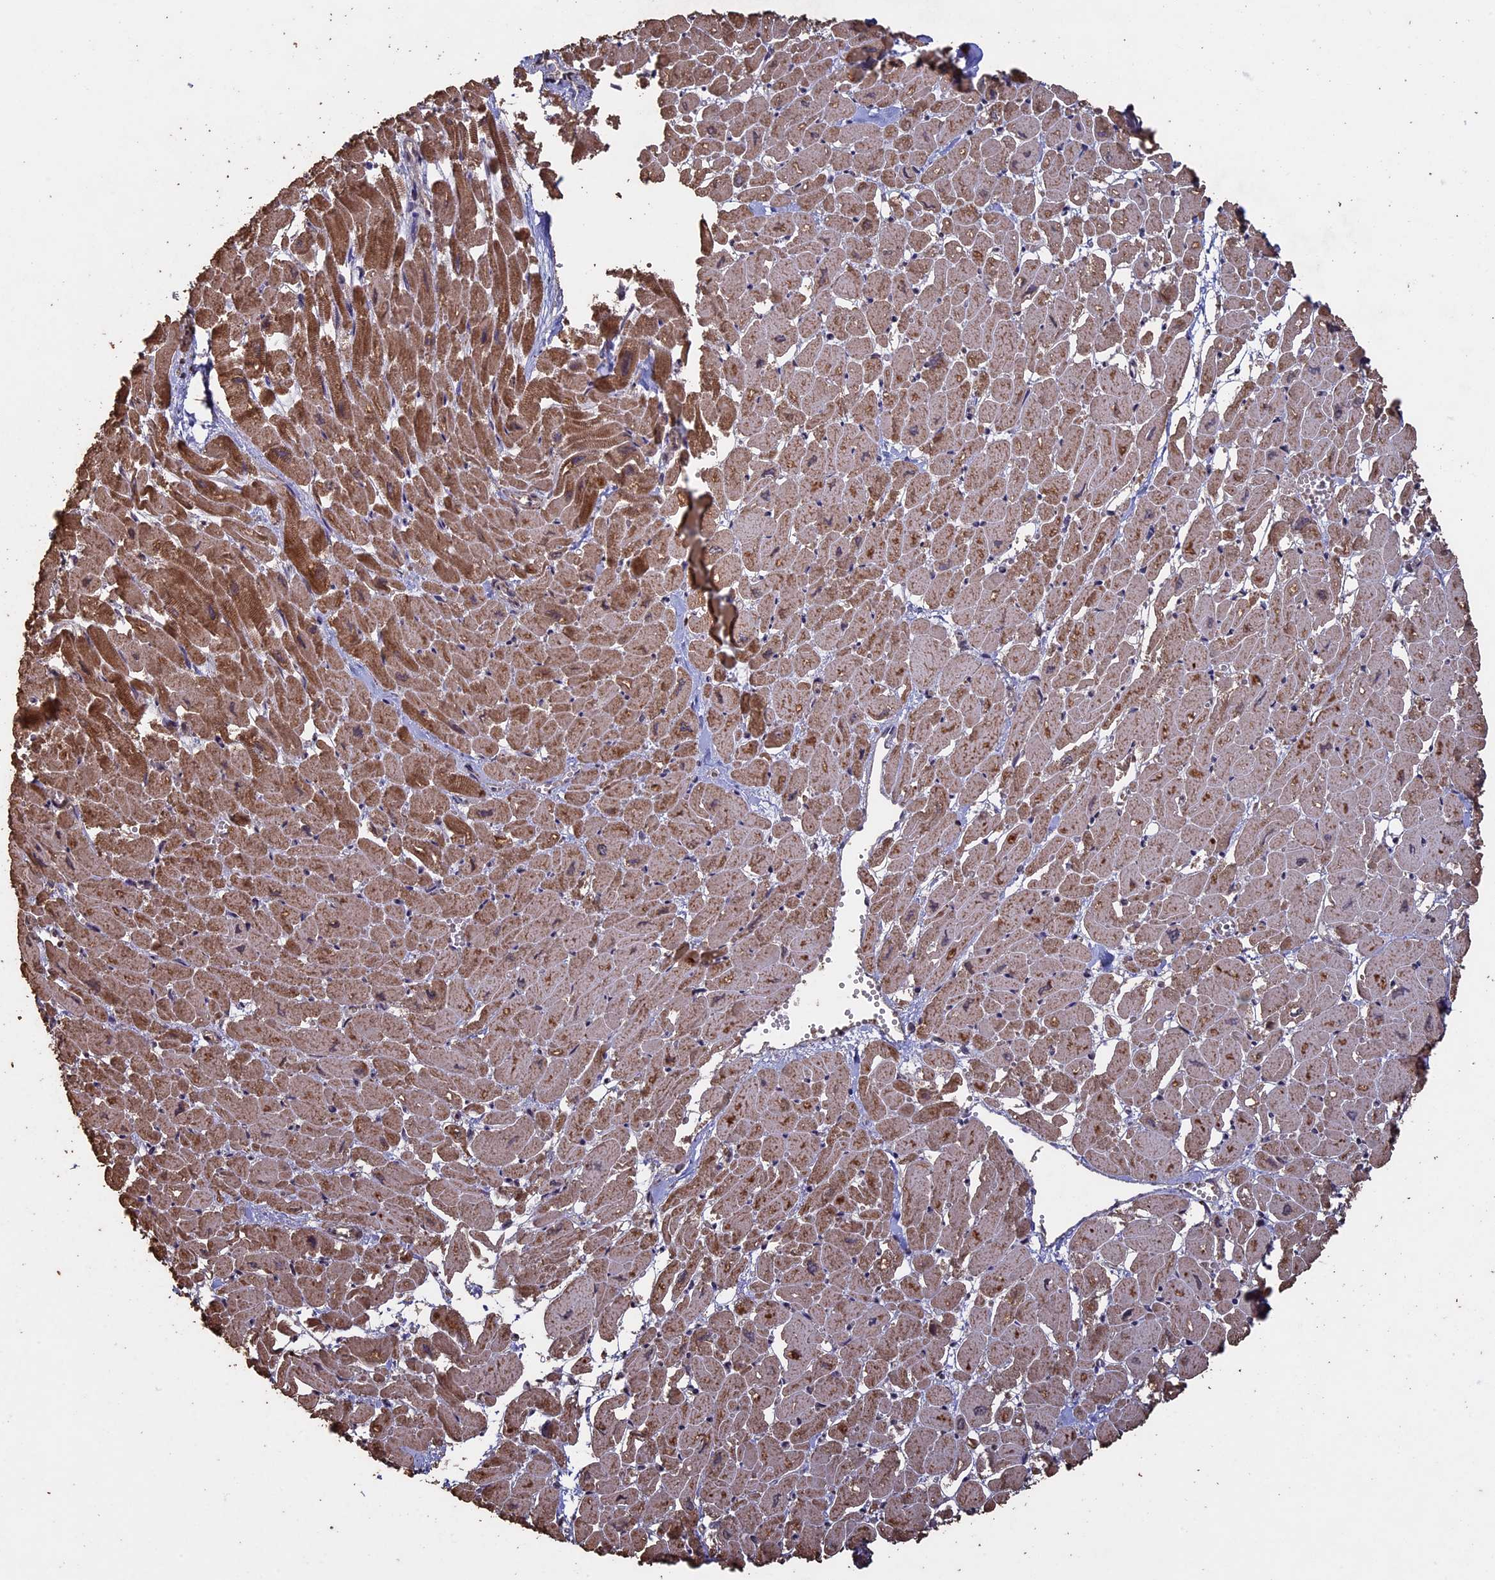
{"staining": {"intensity": "moderate", "quantity": ">75%", "location": "cytoplasmic/membranous"}, "tissue": "heart muscle", "cell_type": "Cardiomyocytes", "image_type": "normal", "snomed": [{"axis": "morphology", "description": "Normal tissue, NOS"}, {"axis": "topography", "description": "Heart"}], "caption": "Immunohistochemical staining of benign heart muscle displays >75% levels of moderate cytoplasmic/membranous protein expression in approximately >75% of cardiomyocytes.", "gene": "HUNK", "patient": {"sex": "male", "age": 54}}